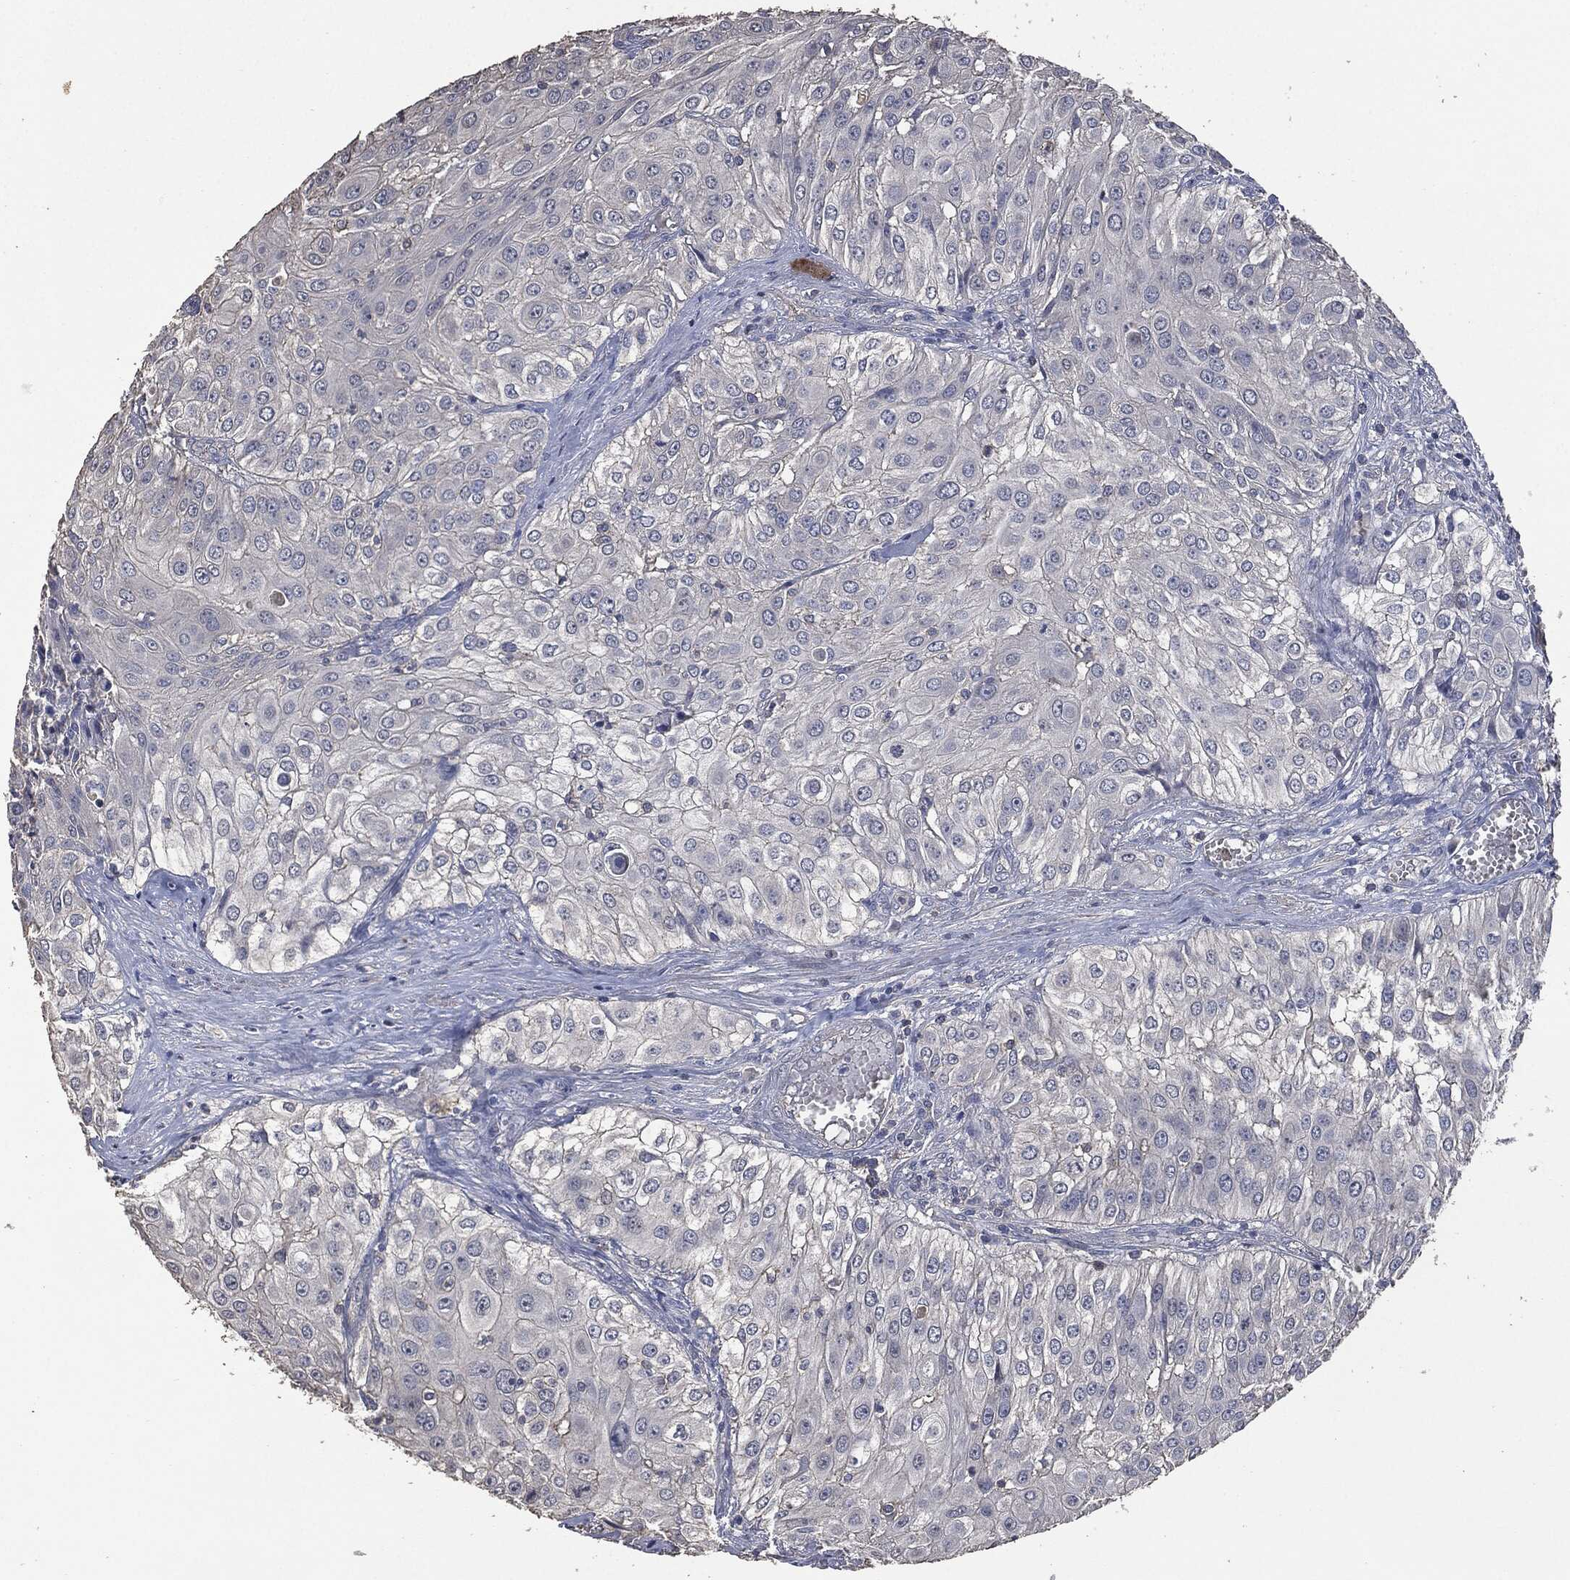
{"staining": {"intensity": "negative", "quantity": "none", "location": "none"}, "tissue": "urothelial cancer", "cell_type": "Tumor cells", "image_type": "cancer", "snomed": [{"axis": "morphology", "description": "Urothelial carcinoma, High grade"}, {"axis": "topography", "description": "Urinary bladder"}], "caption": "This is an immunohistochemistry (IHC) image of human high-grade urothelial carcinoma. There is no expression in tumor cells.", "gene": "MSLN", "patient": {"sex": "female", "age": 79}}